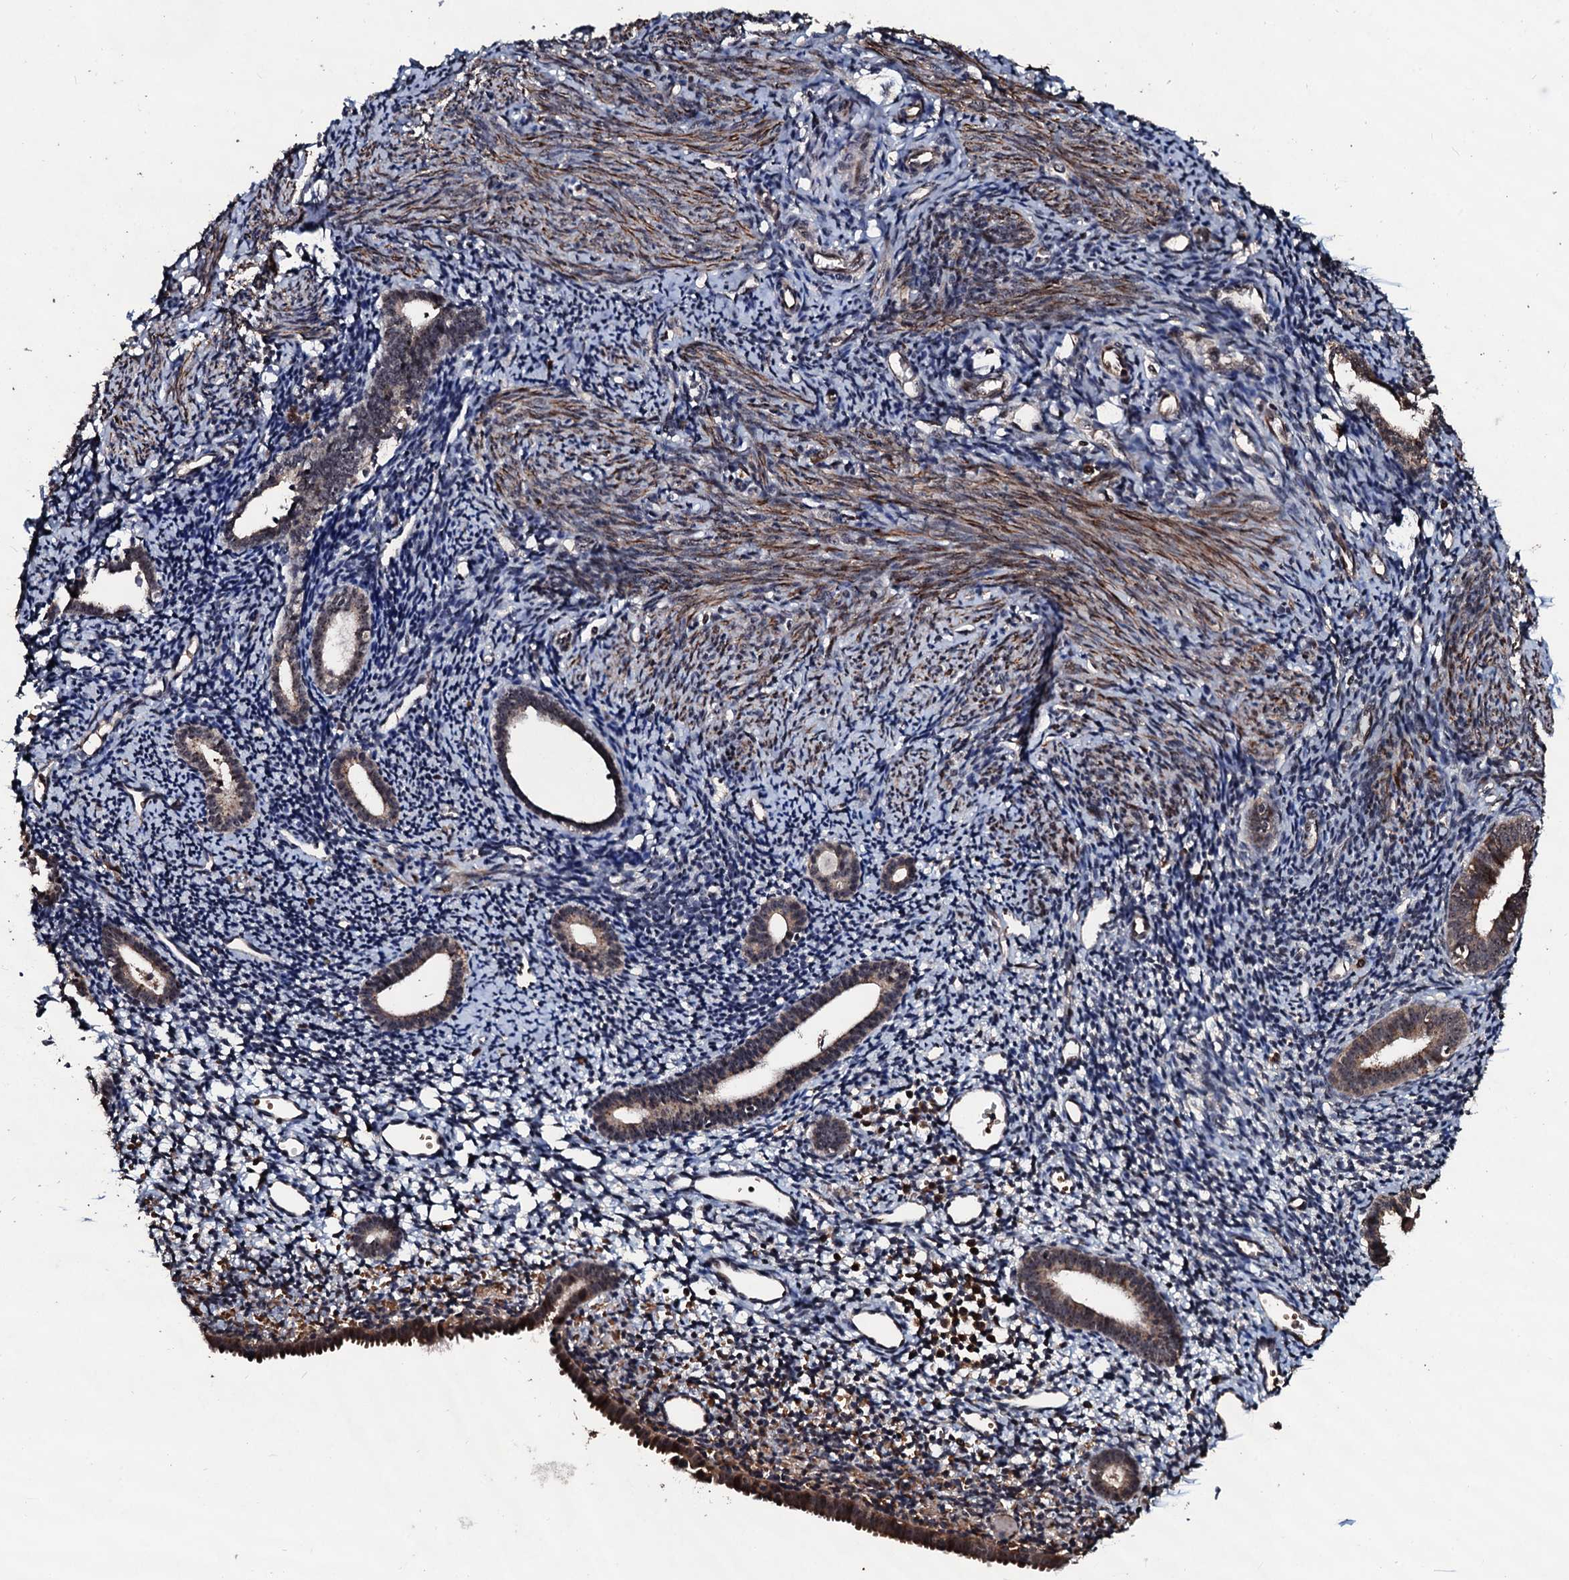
{"staining": {"intensity": "negative", "quantity": "none", "location": "none"}, "tissue": "endometrium", "cell_type": "Cells in endometrial stroma", "image_type": "normal", "snomed": [{"axis": "morphology", "description": "Normal tissue, NOS"}, {"axis": "topography", "description": "Endometrium"}], "caption": "High magnification brightfield microscopy of normal endometrium stained with DAB (brown) and counterstained with hematoxylin (blue): cells in endometrial stroma show no significant positivity. (Immunohistochemistry, brightfield microscopy, high magnification).", "gene": "SUPT7L", "patient": {"sex": "female", "age": 56}}